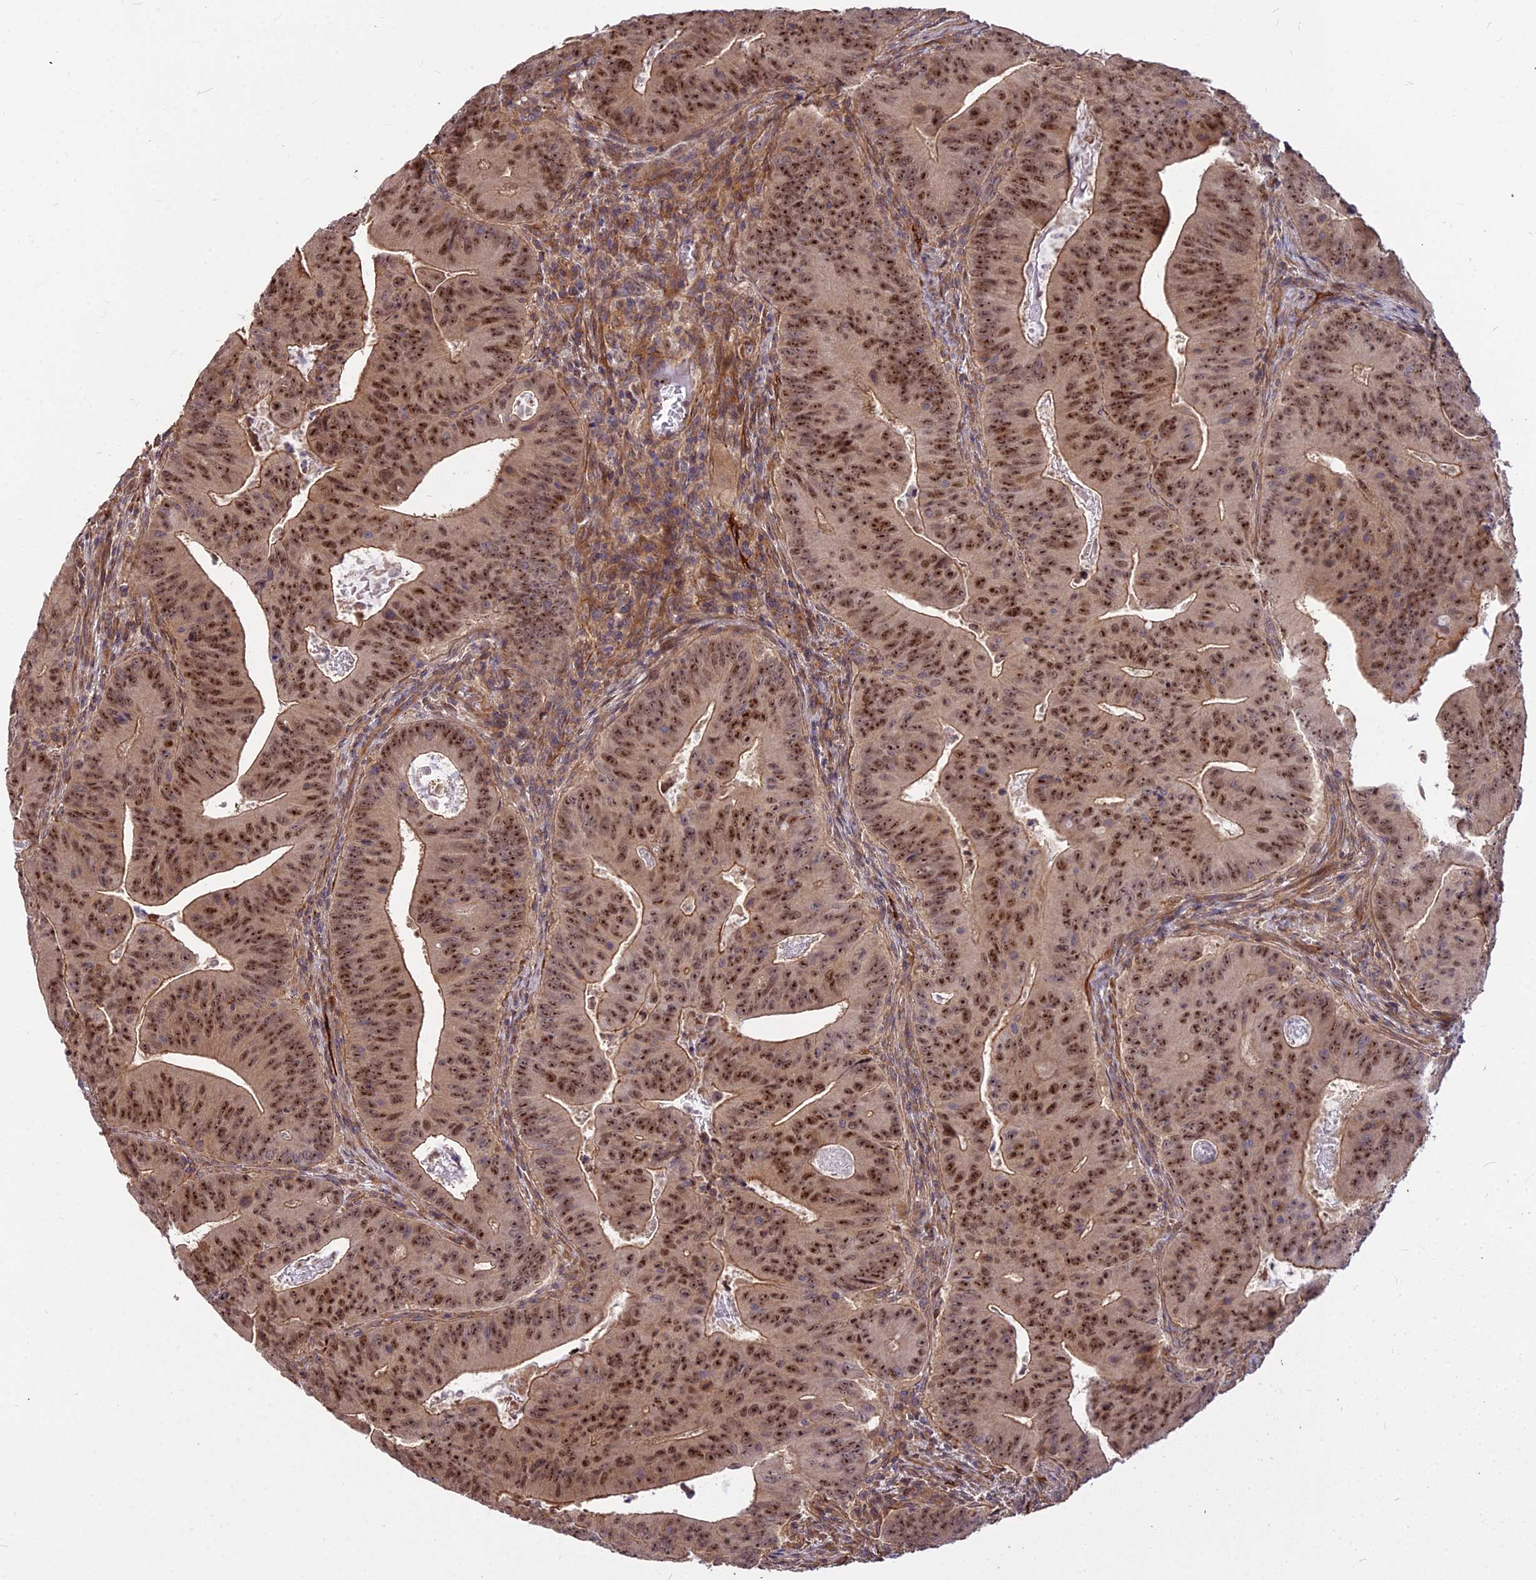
{"staining": {"intensity": "strong", "quantity": ">75%", "location": "cytoplasmic/membranous,nuclear"}, "tissue": "colorectal cancer", "cell_type": "Tumor cells", "image_type": "cancer", "snomed": [{"axis": "morphology", "description": "Adenocarcinoma, NOS"}, {"axis": "topography", "description": "Rectum"}], "caption": "Colorectal cancer (adenocarcinoma) stained with DAB IHC reveals high levels of strong cytoplasmic/membranous and nuclear expression in about >75% of tumor cells.", "gene": "TCEA3", "patient": {"sex": "female", "age": 75}}